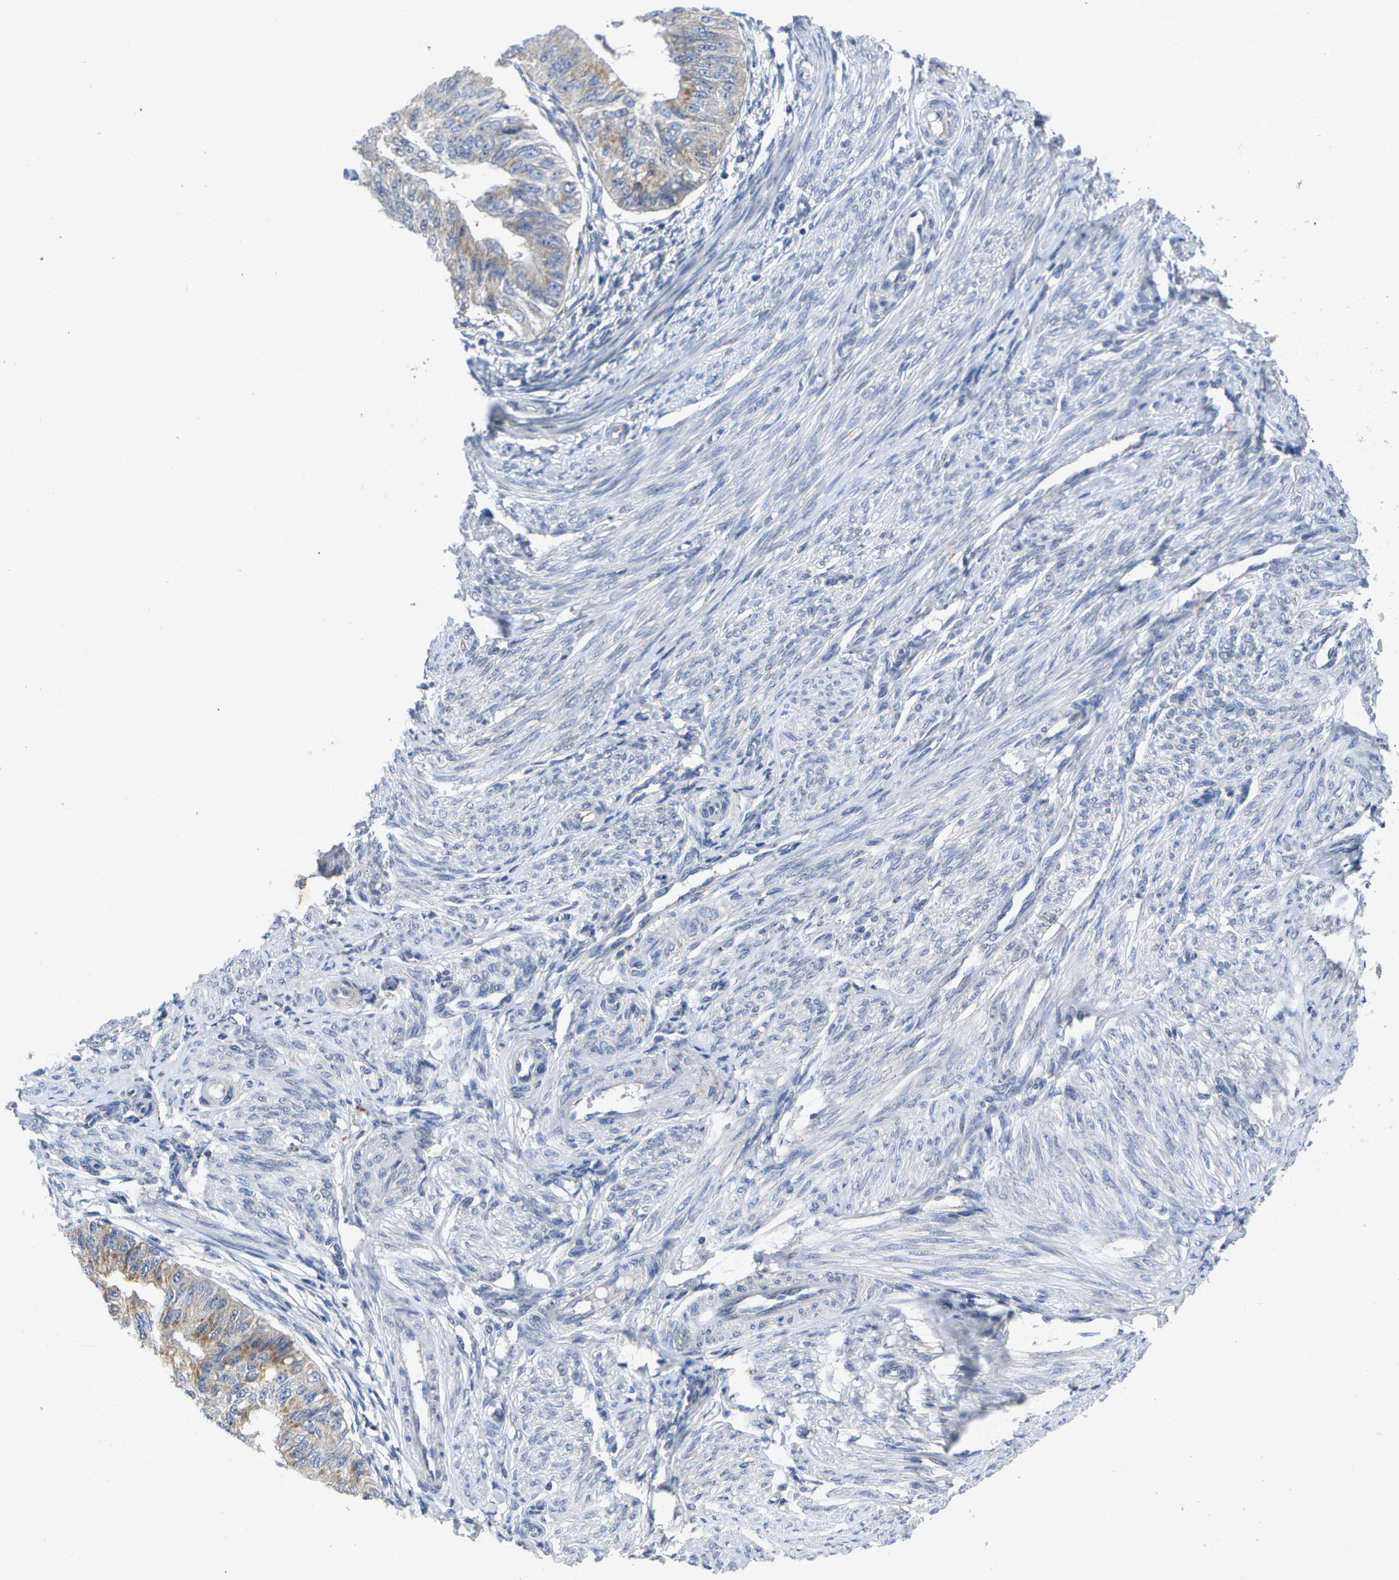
{"staining": {"intensity": "weak", "quantity": "<25%", "location": "cytoplasmic/membranous"}, "tissue": "endometrial cancer", "cell_type": "Tumor cells", "image_type": "cancer", "snomed": [{"axis": "morphology", "description": "Adenocarcinoma, NOS"}, {"axis": "topography", "description": "Endometrium"}], "caption": "Immunohistochemistry (IHC) image of human endometrial cancer stained for a protein (brown), which demonstrates no expression in tumor cells.", "gene": "KDELR1", "patient": {"sex": "female", "age": 32}}